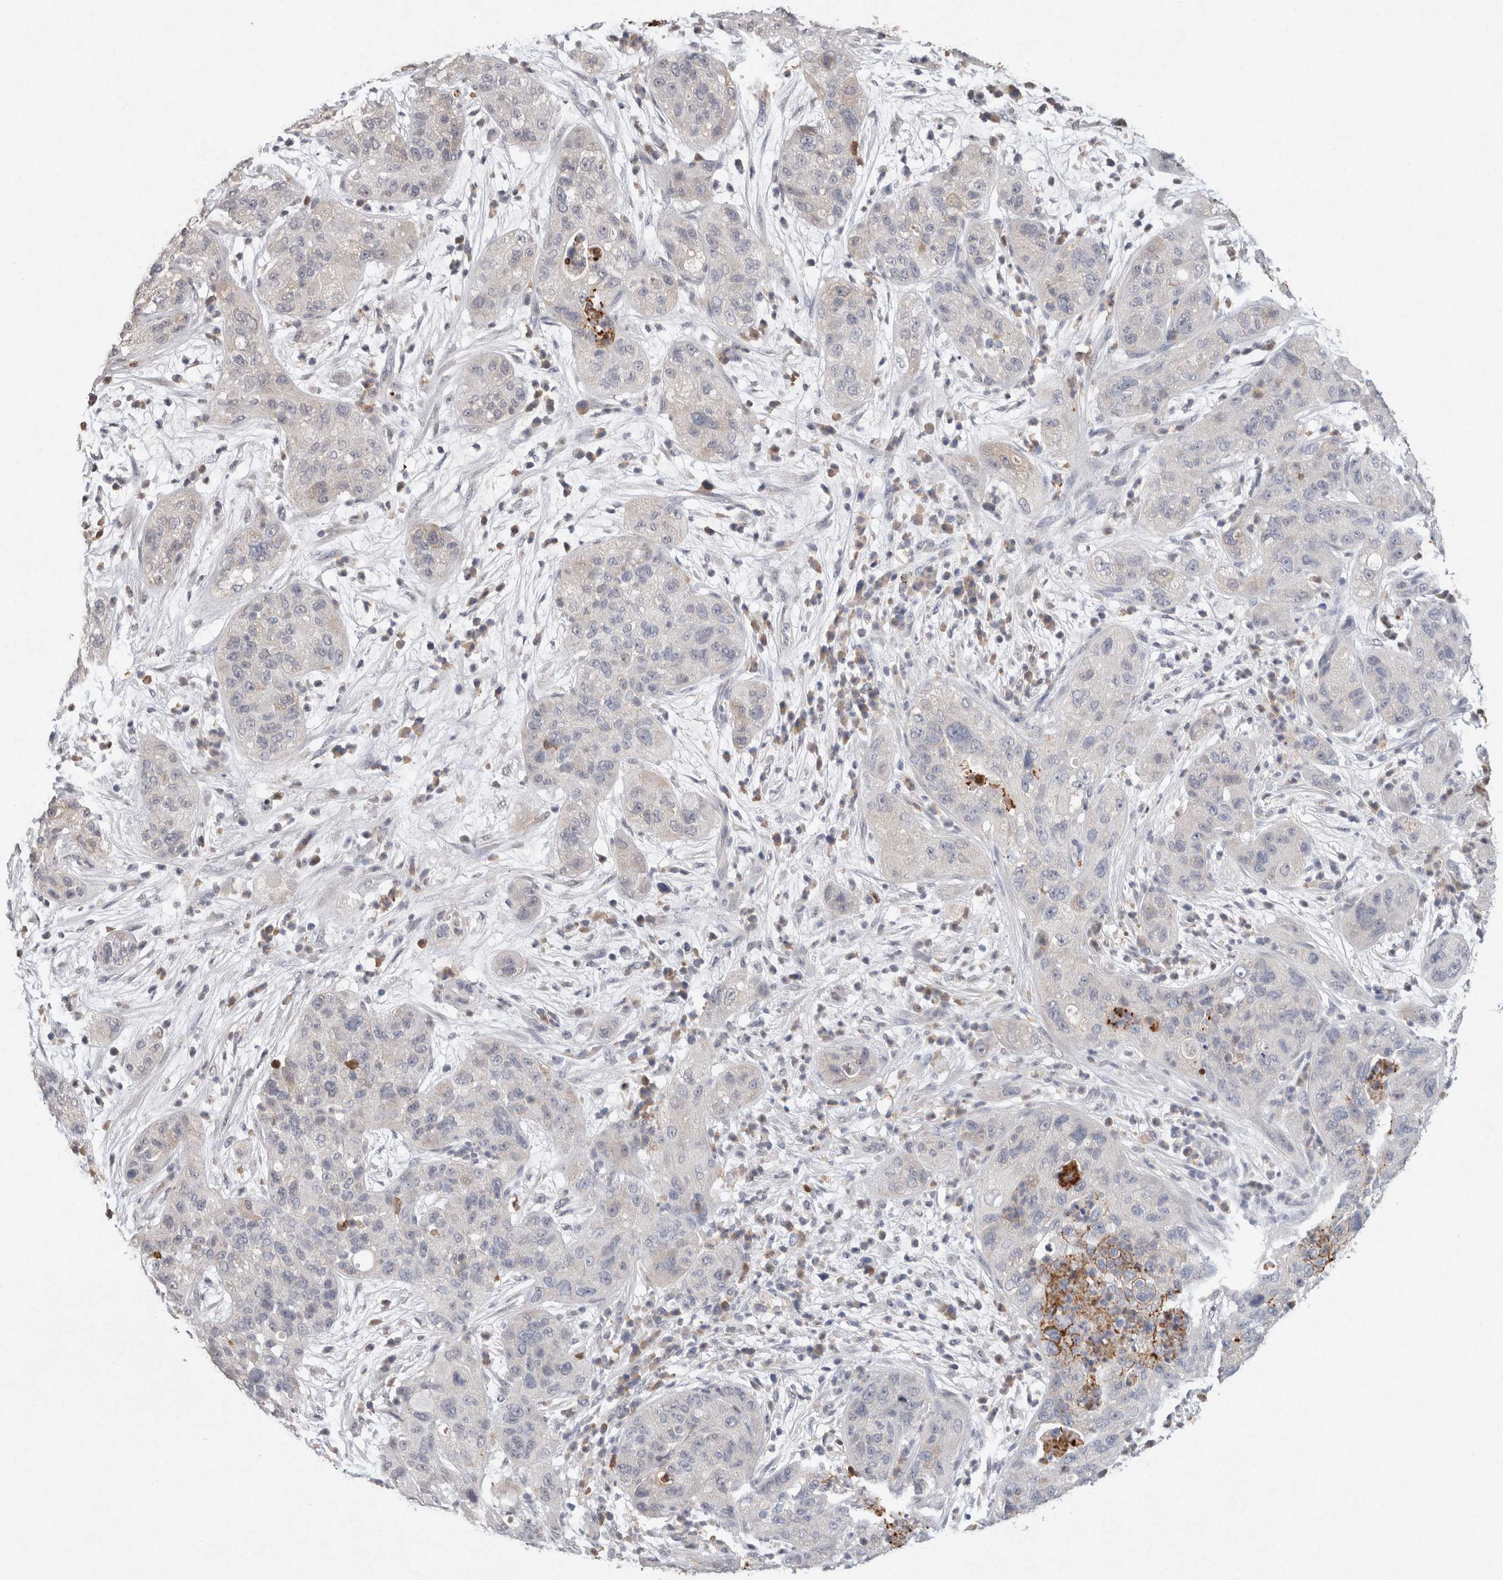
{"staining": {"intensity": "negative", "quantity": "none", "location": "none"}, "tissue": "pancreatic cancer", "cell_type": "Tumor cells", "image_type": "cancer", "snomed": [{"axis": "morphology", "description": "Adenocarcinoma, NOS"}, {"axis": "topography", "description": "Pancreas"}], "caption": "A high-resolution photomicrograph shows IHC staining of pancreatic cancer, which reveals no significant expression in tumor cells.", "gene": "FABP7", "patient": {"sex": "female", "age": 78}}